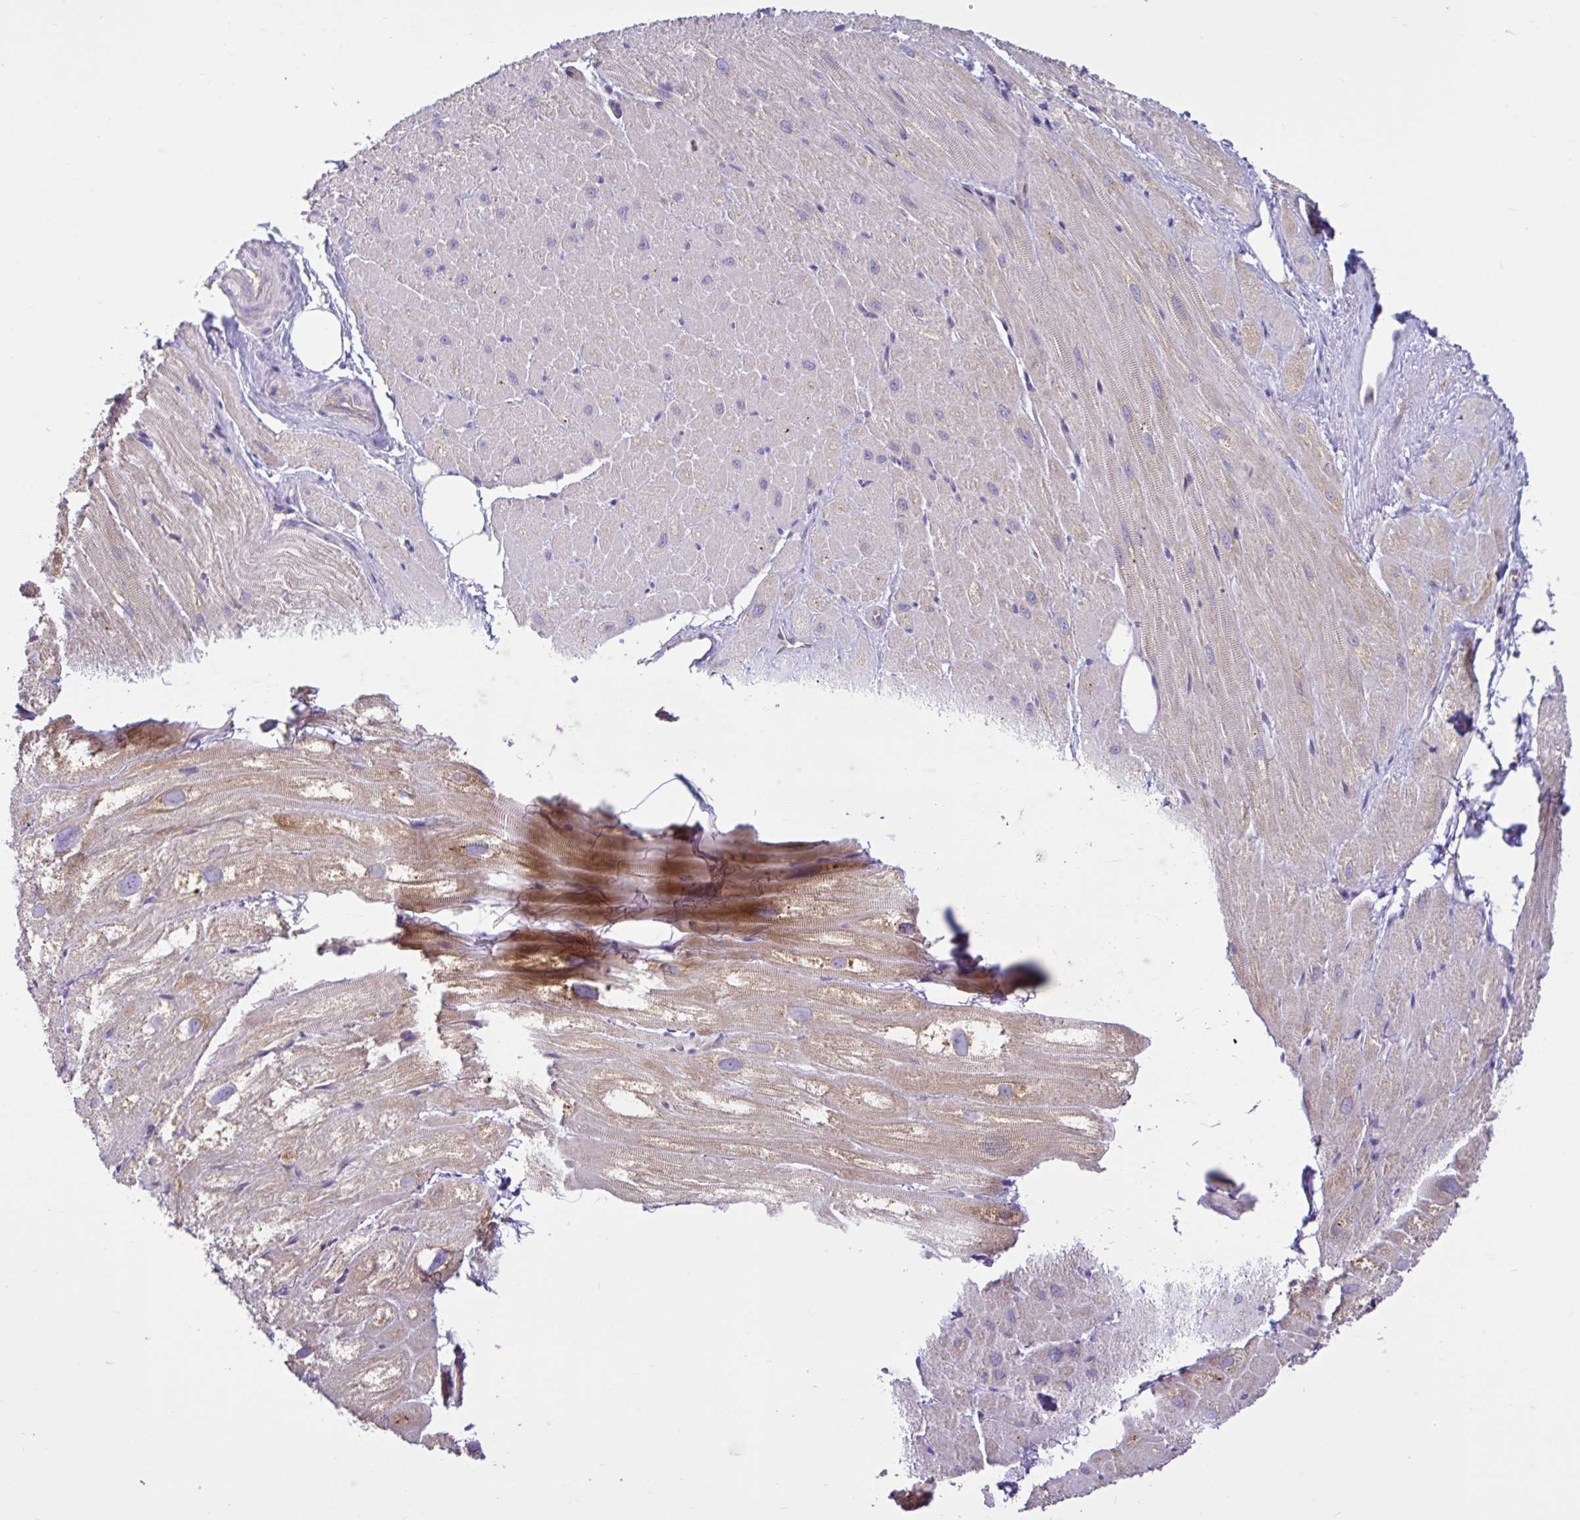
{"staining": {"intensity": "weak", "quantity": "<25%", "location": "cytoplasmic/membranous"}, "tissue": "heart muscle", "cell_type": "Cardiomyocytes", "image_type": "normal", "snomed": [{"axis": "morphology", "description": "Normal tissue, NOS"}, {"axis": "topography", "description": "Heart"}], "caption": "Immunohistochemistry (IHC) micrograph of unremarkable heart muscle: heart muscle stained with DAB (3,3'-diaminobenzidine) demonstrates no significant protein positivity in cardiomyocytes.", "gene": "LARS1", "patient": {"sex": "male", "age": 62}}